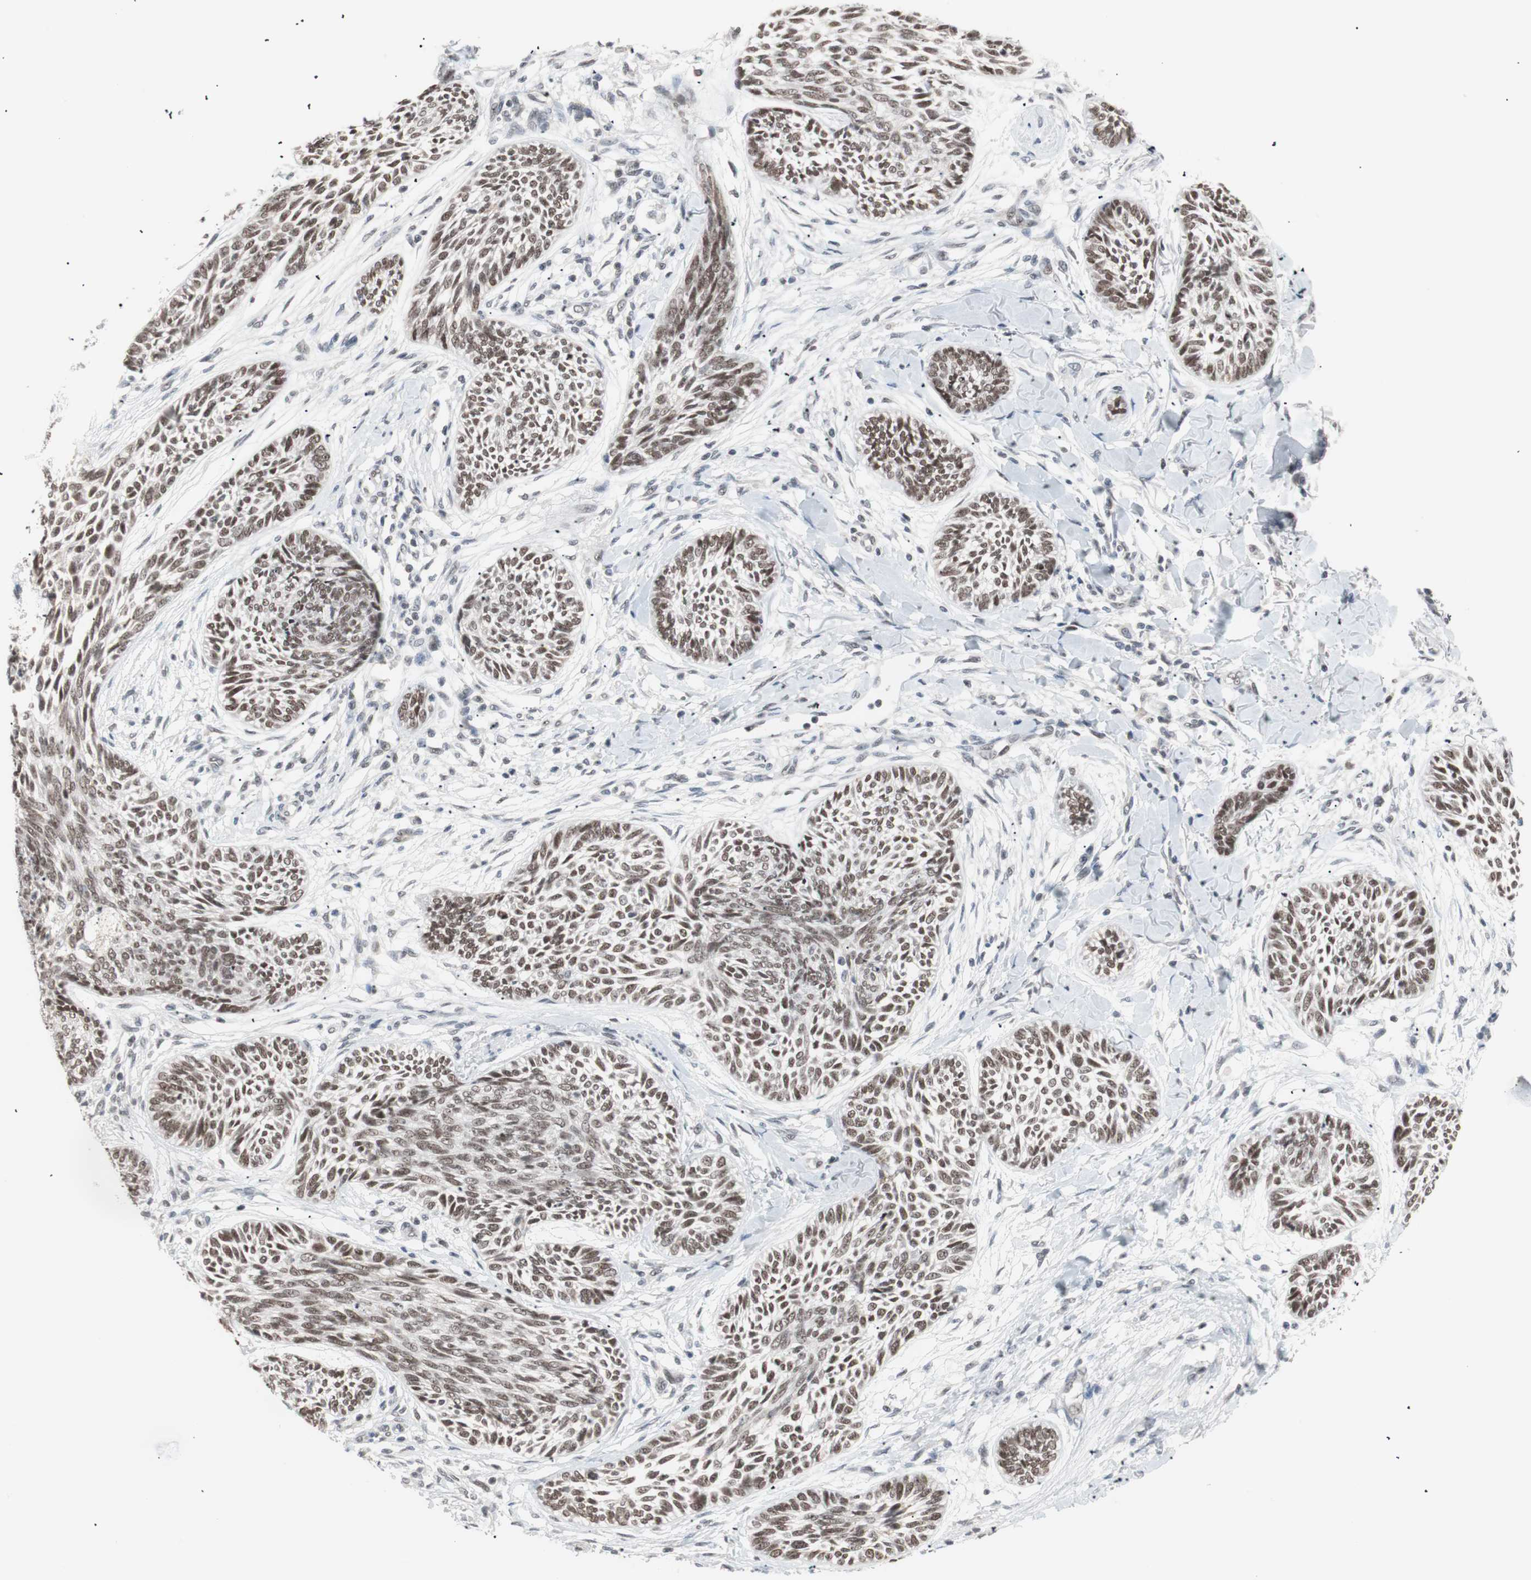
{"staining": {"intensity": "moderate", "quantity": ">75%", "location": "nuclear"}, "tissue": "skin cancer", "cell_type": "Tumor cells", "image_type": "cancer", "snomed": [{"axis": "morphology", "description": "Papilloma, NOS"}, {"axis": "morphology", "description": "Basal cell carcinoma"}, {"axis": "topography", "description": "Skin"}], "caption": "Immunohistochemistry (DAB (3,3'-diaminobenzidine)) staining of skin cancer (basal cell carcinoma) displays moderate nuclear protein staining in approximately >75% of tumor cells. (DAB (3,3'-diaminobenzidine) IHC with brightfield microscopy, high magnification).", "gene": "LIG3", "patient": {"sex": "male", "age": 87}}